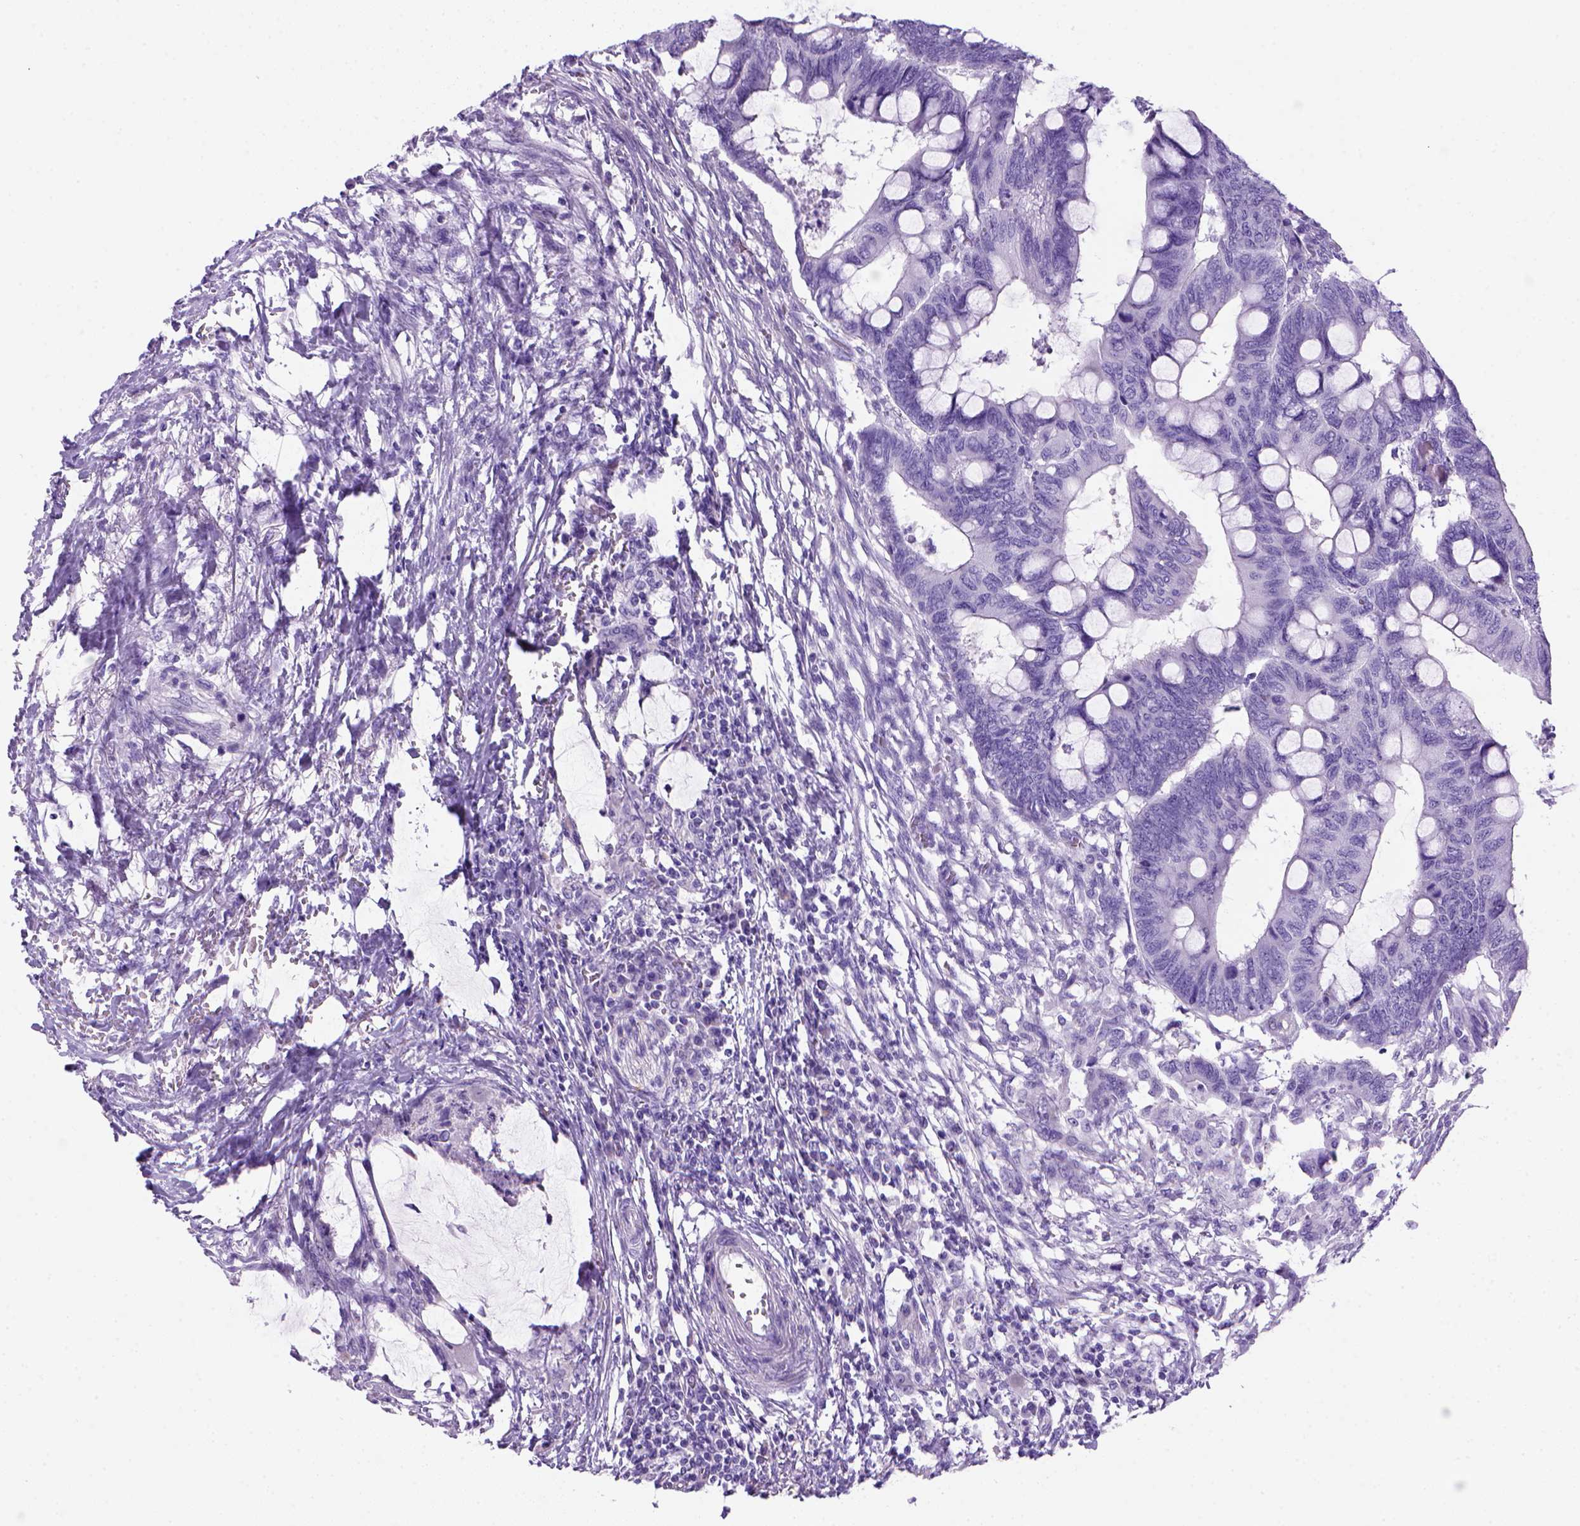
{"staining": {"intensity": "negative", "quantity": "none", "location": "none"}, "tissue": "colorectal cancer", "cell_type": "Tumor cells", "image_type": "cancer", "snomed": [{"axis": "morphology", "description": "Normal tissue, NOS"}, {"axis": "morphology", "description": "Adenocarcinoma, NOS"}, {"axis": "topography", "description": "Rectum"}, {"axis": "topography", "description": "Peripheral nerve tissue"}], "caption": "IHC micrograph of human colorectal cancer (adenocarcinoma) stained for a protein (brown), which demonstrates no positivity in tumor cells.", "gene": "ARHGEF33", "patient": {"sex": "male", "age": 92}}